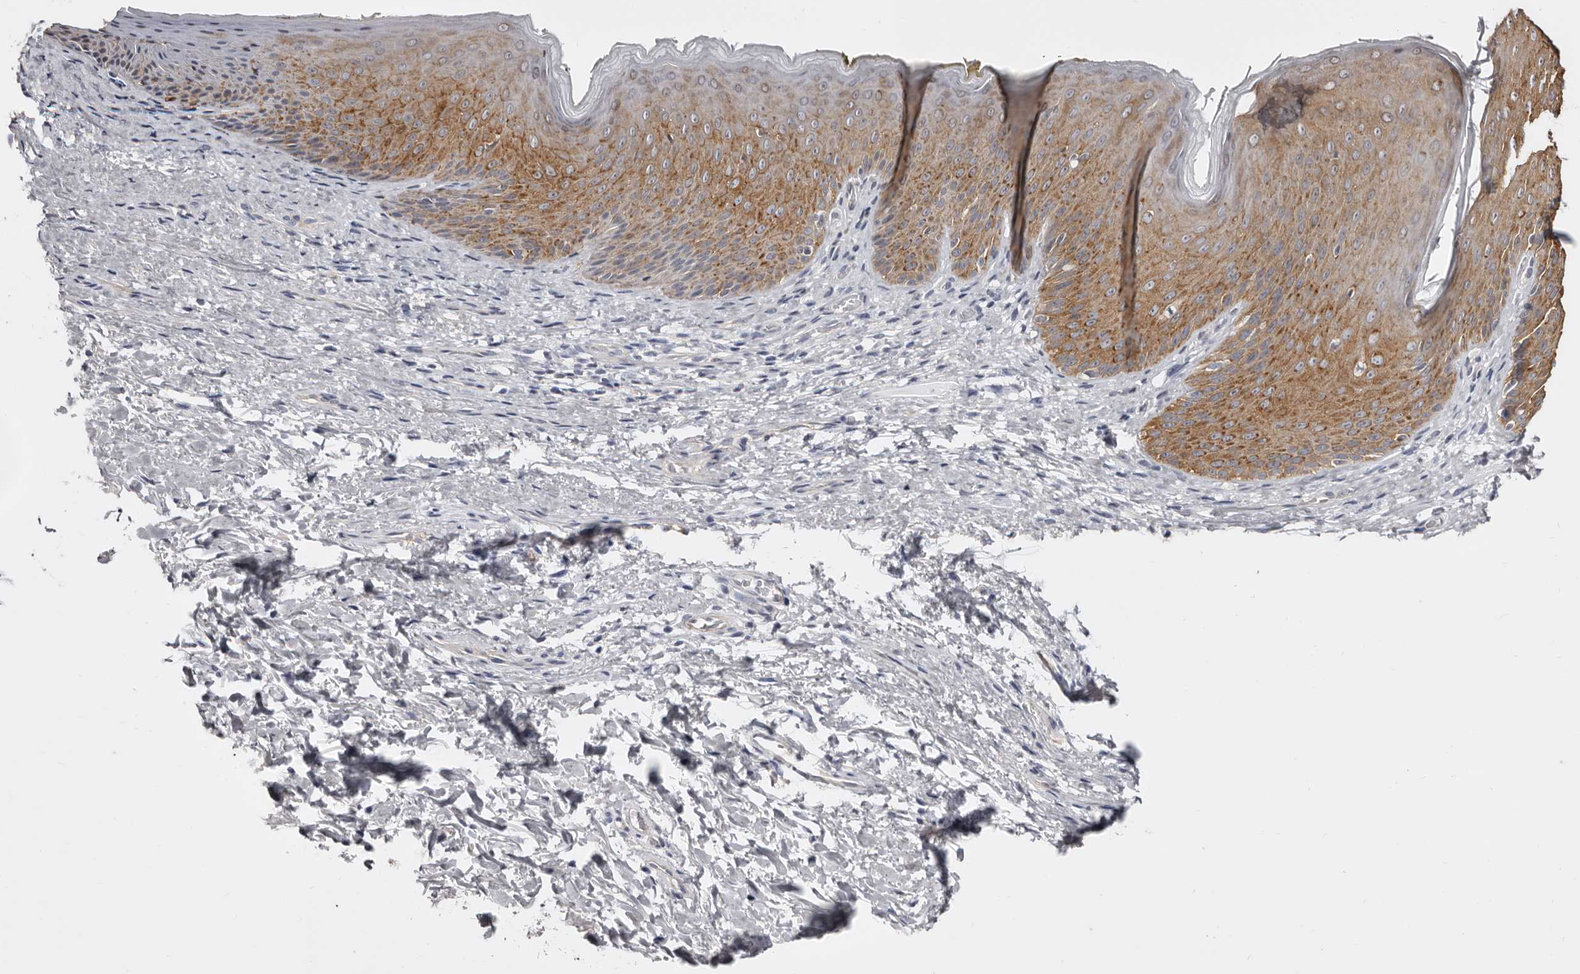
{"staining": {"intensity": "moderate", "quantity": ">75%", "location": "cytoplasmic/membranous"}, "tissue": "skin", "cell_type": "Epidermal cells", "image_type": "normal", "snomed": [{"axis": "morphology", "description": "Normal tissue, NOS"}, {"axis": "topography", "description": "Anal"}], "caption": "Skin stained with immunohistochemistry exhibits moderate cytoplasmic/membranous staining in approximately >75% of epidermal cells. The staining was performed using DAB (3,3'-diaminobenzidine), with brown indicating positive protein expression. Nuclei are stained blue with hematoxylin.", "gene": "LAD1", "patient": {"sex": "male", "age": 74}}